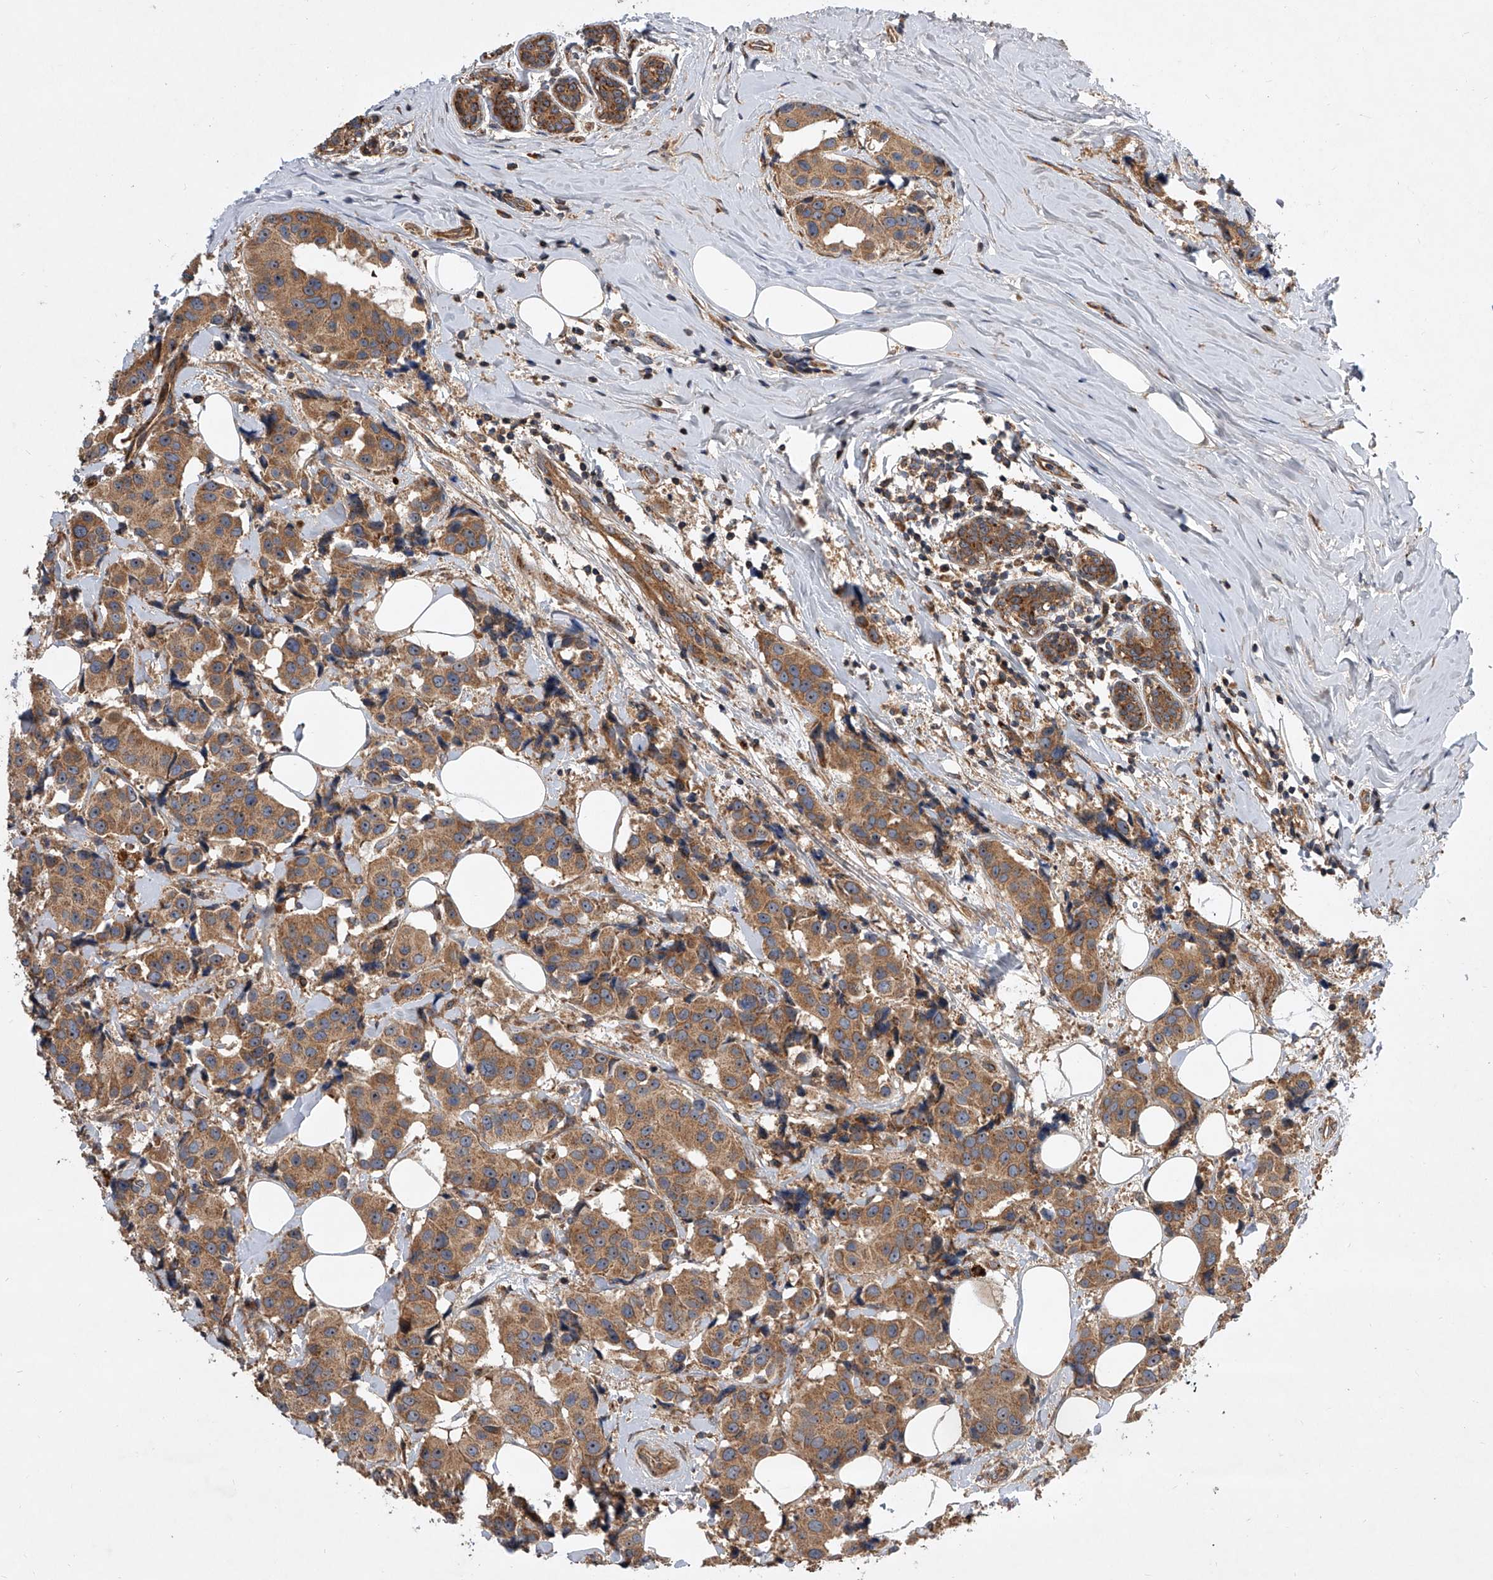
{"staining": {"intensity": "moderate", "quantity": ">75%", "location": "cytoplasmic/membranous"}, "tissue": "breast cancer", "cell_type": "Tumor cells", "image_type": "cancer", "snomed": [{"axis": "morphology", "description": "Normal tissue, NOS"}, {"axis": "morphology", "description": "Duct carcinoma"}, {"axis": "topography", "description": "Breast"}], "caption": "Breast cancer stained for a protein (brown) reveals moderate cytoplasmic/membranous positive staining in approximately >75% of tumor cells.", "gene": "USP47", "patient": {"sex": "female", "age": 39}}